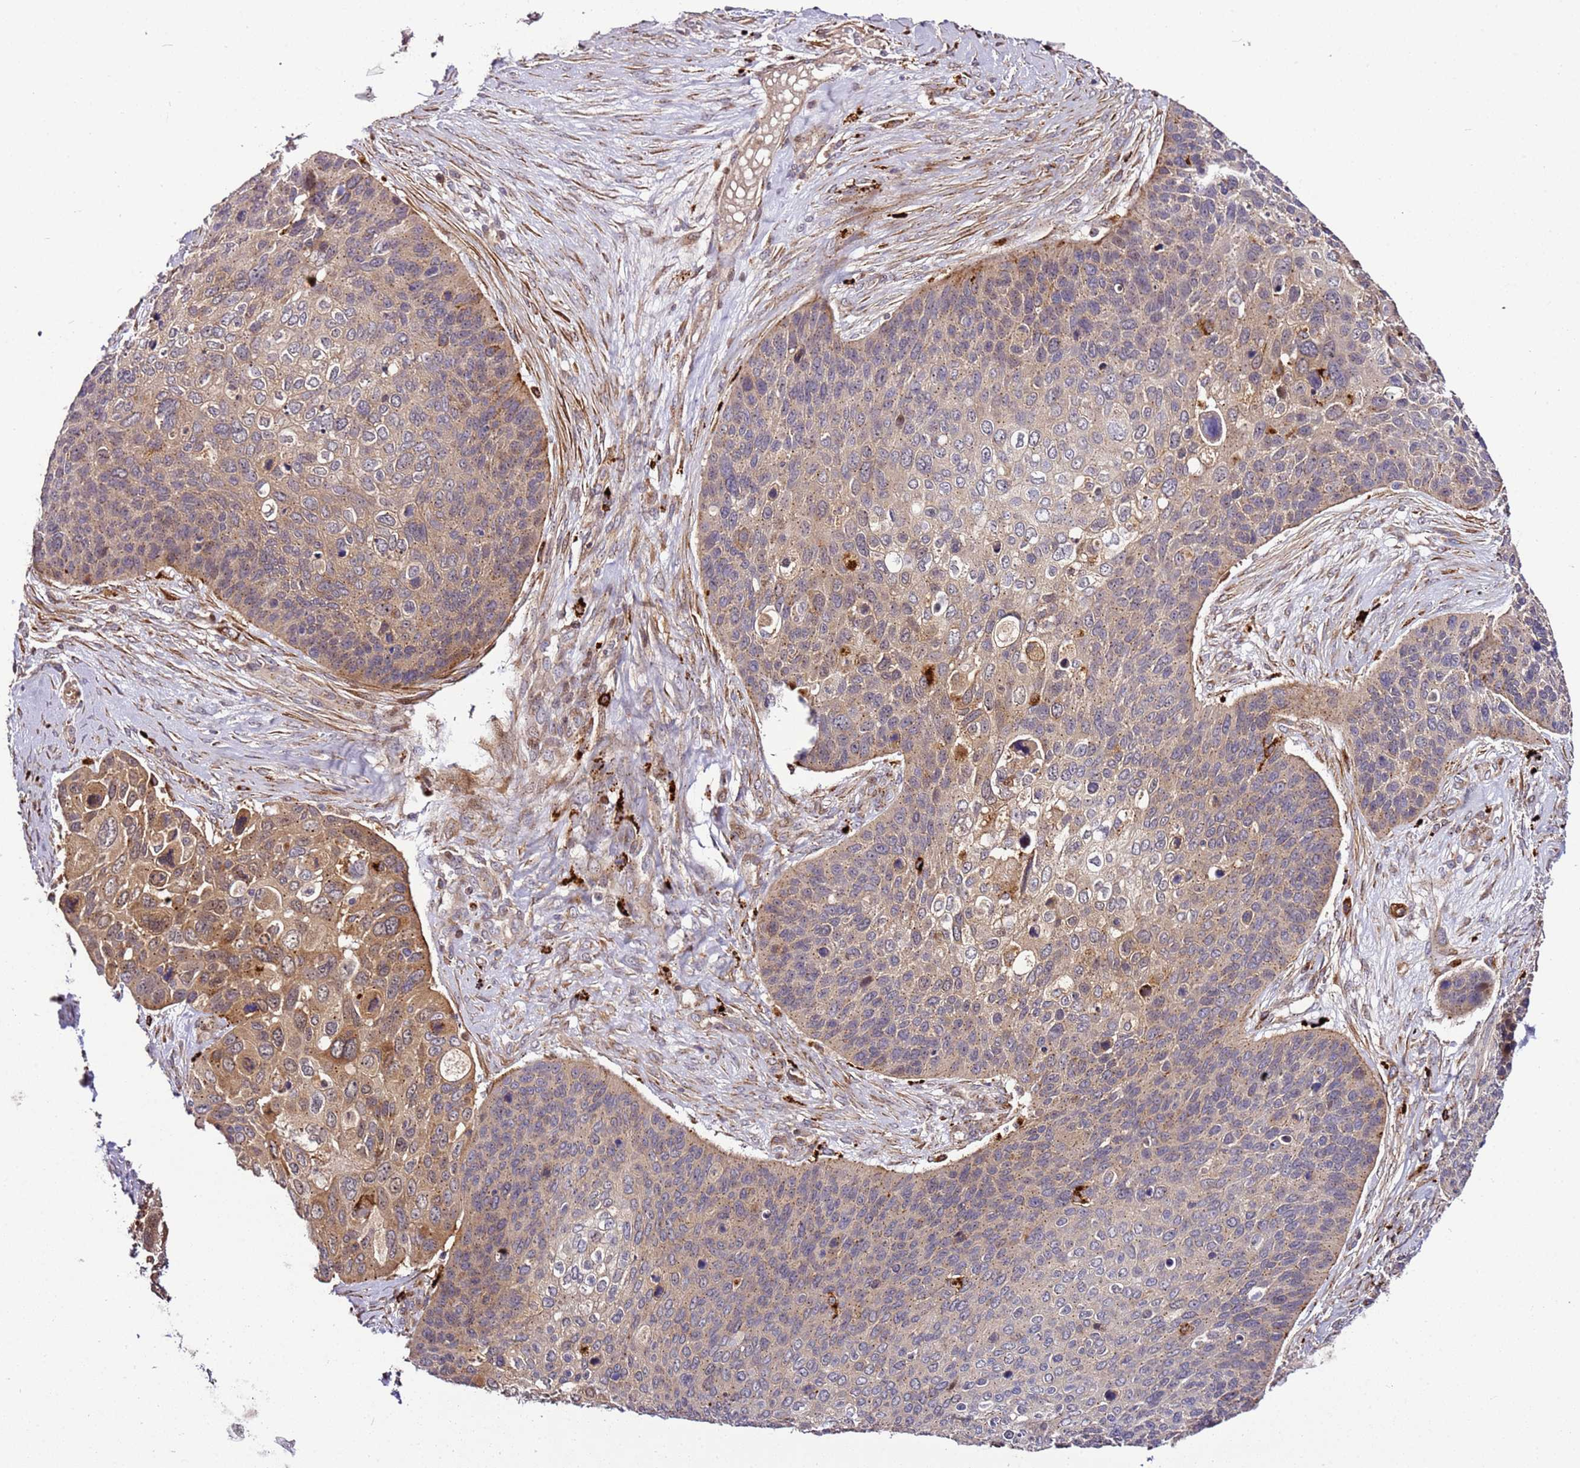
{"staining": {"intensity": "moderate", "quantity": "25%-75%", "location": "cytoplasmic/membranous"}, "tissue": "skin cancer", "cell_type": "Tumor cells", "image_type": "cancer", "snomed": [{"axis": "morphology", "description": "Basal cell carcinoma"}, {"axis": "topography", "description": "Skin"}], "caption": "This image reveals IHC staining of human skin cancer, with medium moderate cytoplasmic/membranous expression in about 25%-75% of tumor cells.", "gene": "PVRIG", "patient": {"sex": "female", "age": 74}}